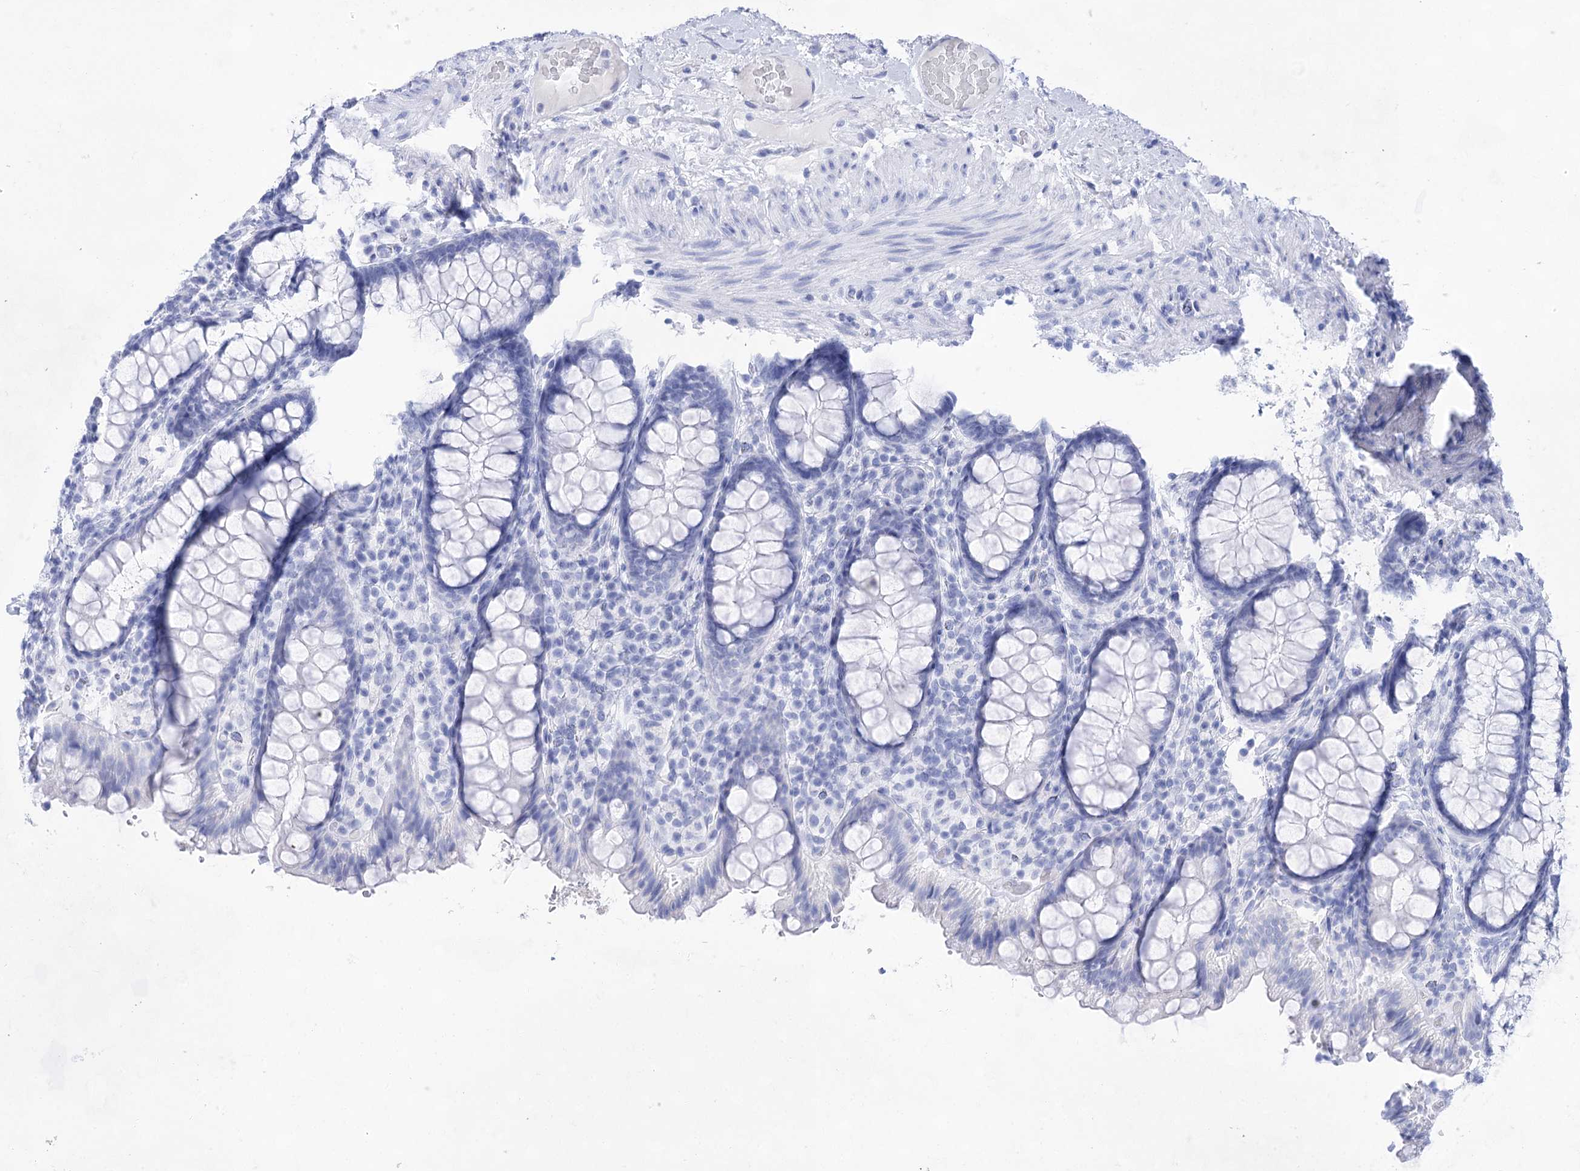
{"staining": {"intensity": "negative", "quantity": "none", "location": "none"}, "tissue": "rectum", "cell_type": "Glandular cells", "image_type": "normal", "snomed": [{"axis": "morphology", "description": "Normal tissue, NOS"}, {"axis": "topography", "description": "Rectum"}], "caption": "This is an immunohistochemistry image of unremarkable rectum. There is no positivity in glandular cells.", "gene": "LALBA", "patient": {"sex": "male", "age": 83}}